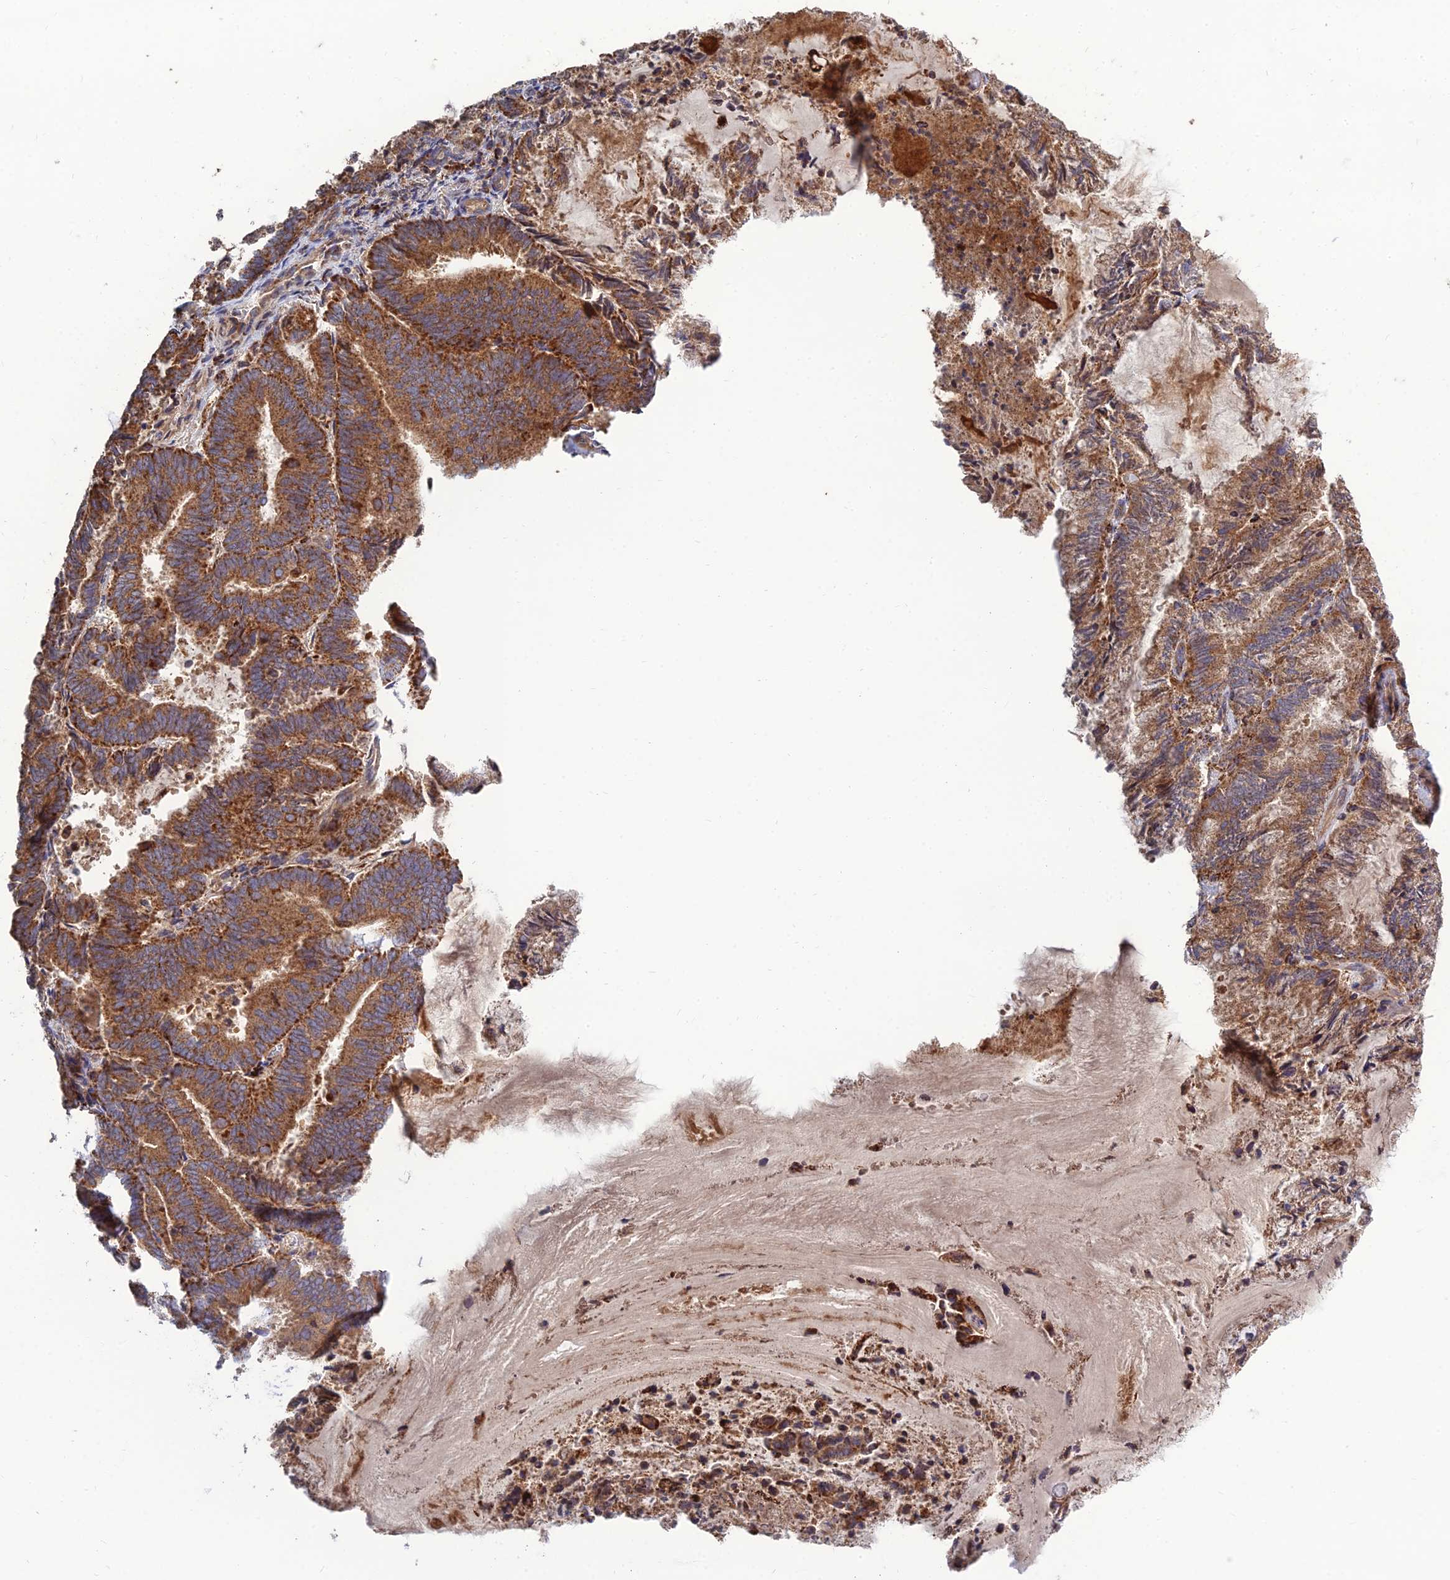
{"staining": {"intensity": "strong", "quantity": ">75%", "location": "cytoplasmic/membranous"}, "tissue": "endometrial cancer", "cell_type": "Tumor cells", "image_type": "cancer", "snomed": [{"axis": "morphology", "description": "Adenocarcinoma, NOS"}, {"axis": "topography", "description": "Endometrium"}], "caption": "Immunohistochemistry staining of endometrial adenocarcinoma, which shows high levels of strong cytoplasmic/membranous expression in approximately >75% of tumor cells indicating strong cytoplasmic/membranous protein staining. The staining was performed using DAB (3,3'-diaminobenzidine) (brown) for protein detection and nuclei were counterstained in hematoxylin (blue).", "gene": "RIC8B", "patient": {"sex": "female", "age": 80}}